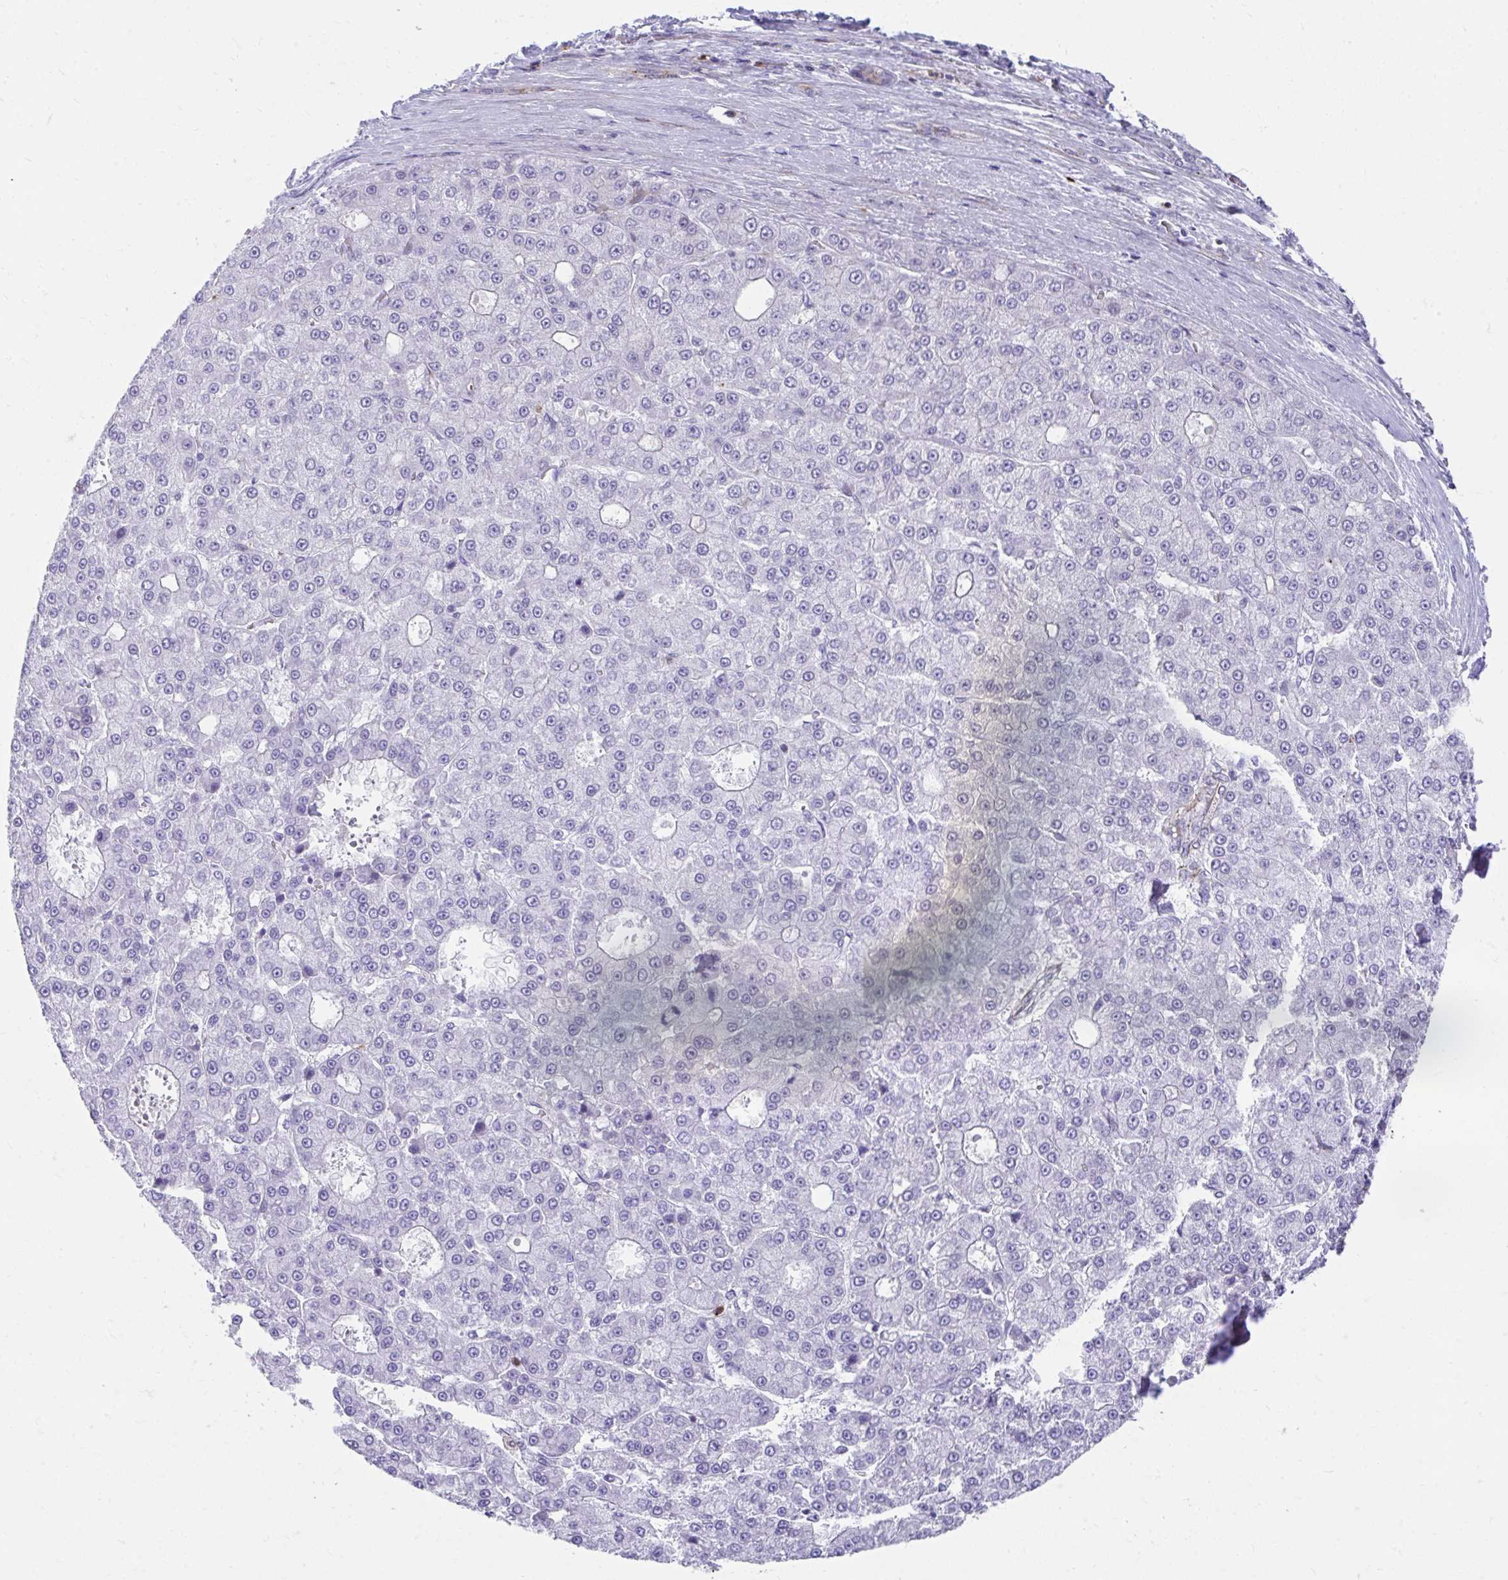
{"staining": {"intensity": "negative", "quantity": "none", "location": "none"}, "tissue": "liver cancer", "cell_type": "Tumor cells", "image_type": "cancer", "snomed": [{"axis": "morphology", "description": "Carcinoma, Hepatocellular, NOS"}, {"axis": "topography", "description": "Liver"}], "caption": "Image shows no significant protein staining in tumor cells of liver hepatocellular carcinoma. (Stains: DAB (3,3'-diaminobenzidine) IHC with hematoxylin counter stain, Microscopy: brightfield microscopy at high magnification).", "gene": "CSTB", "patient": {"sex": "male", "age": 70}}